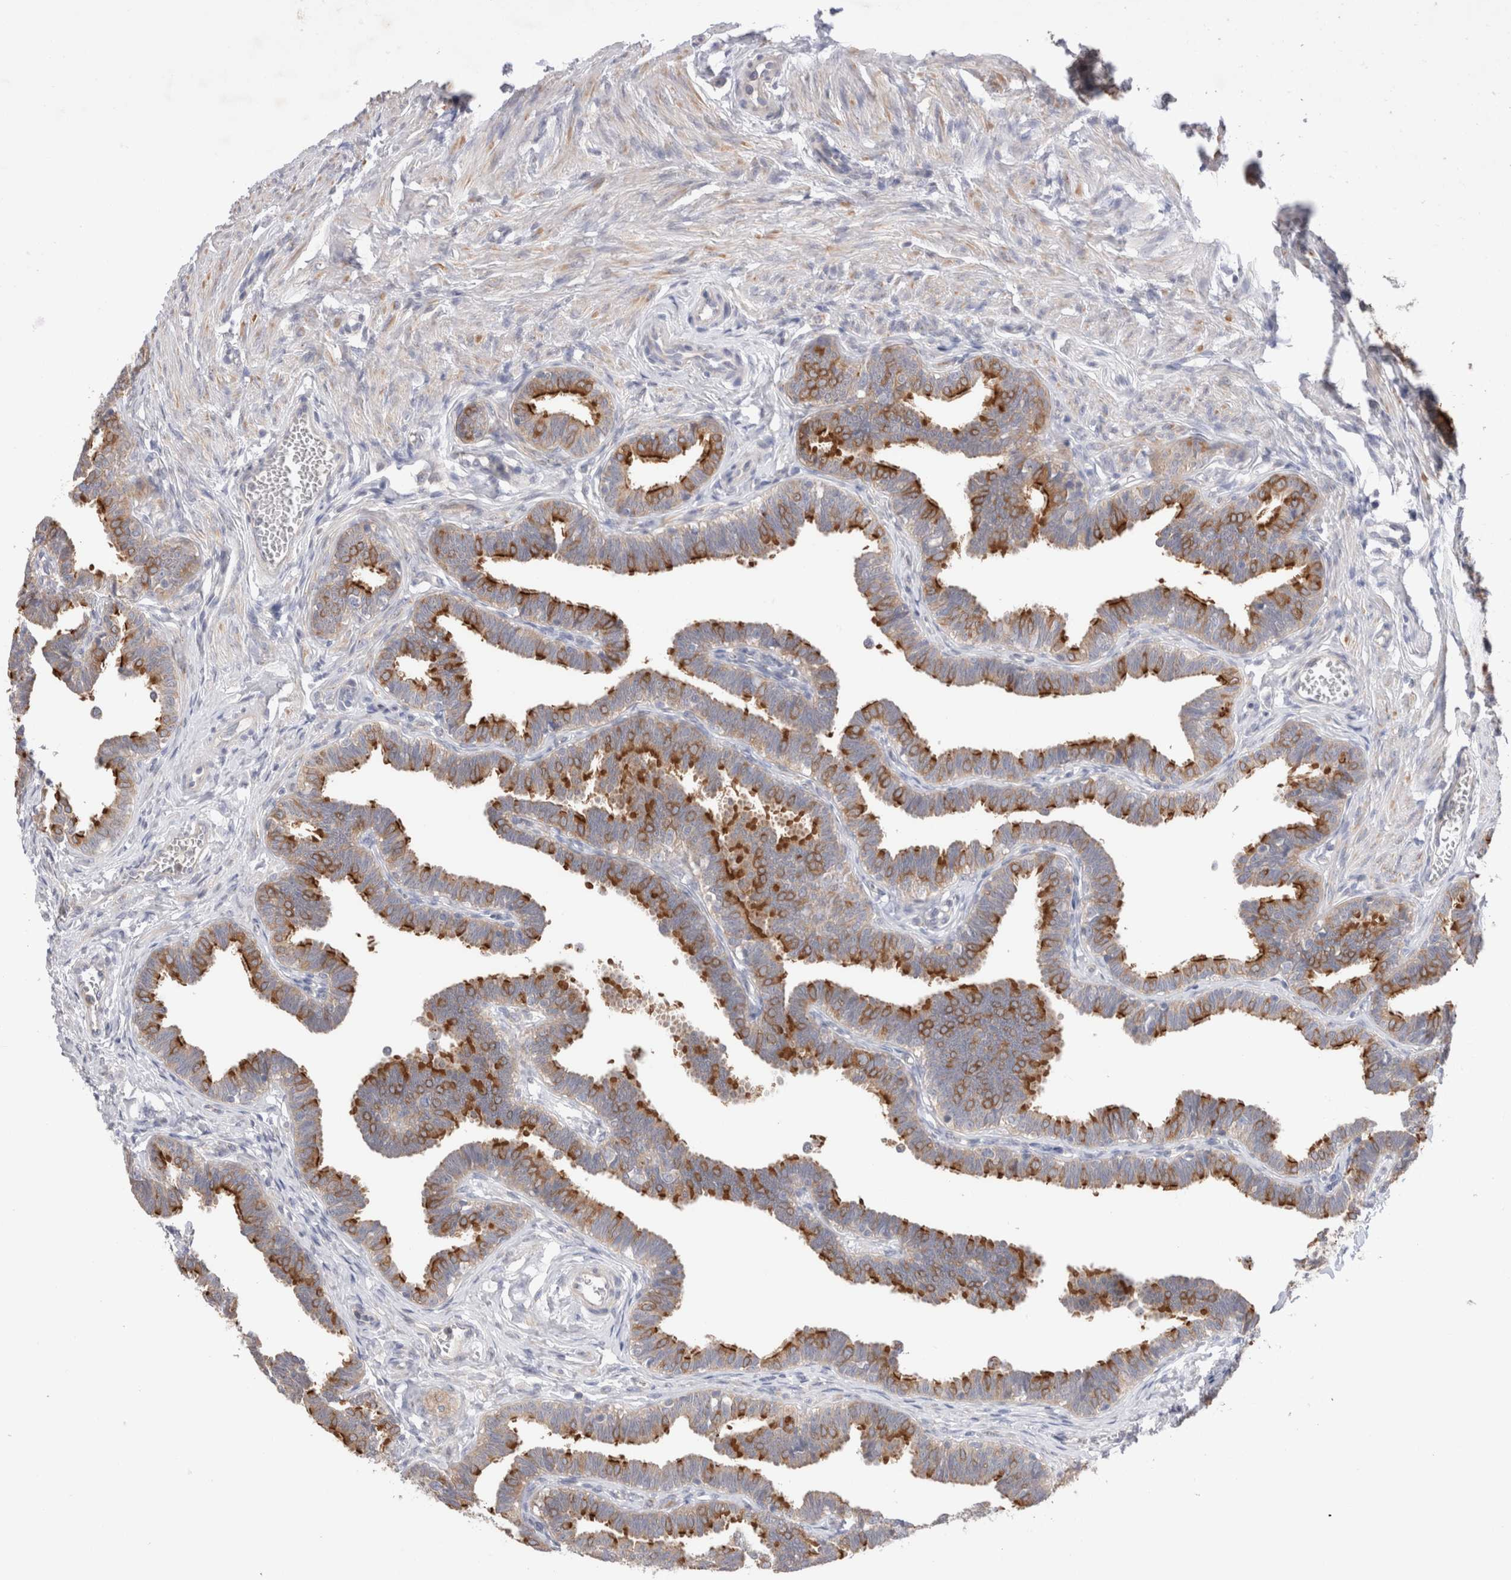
{"staining": {"intensity": "moderate", "quantity": "25%-75%", "location": "cytoplasmic/membranous"}, "tissue": "fallopian tube", "cell_type": "Glandular cells", "image_type": "normal", "snomed": [{"axis": "morphology", "description": "Normal tissue, NOS"}, {"axis": "topography", "description": "Fallopian tube"}, {"axis": "topography", "description": "Ovary"}], "caption": "IHC (DAB (3,3'-diaminobenzidine)) staining of benign fallopian tube shows moderate cytoplasmic/membranous protein positivity in about 25%-75% of glandular cells. (Stains: DAB (3,3'-diaminobenzidine) in brown, nuclei in blue, Microscopy: brightfield microscopy at high magnification).", "gene": "IFT74", "patient": {"sex": "female", "age": 23}}